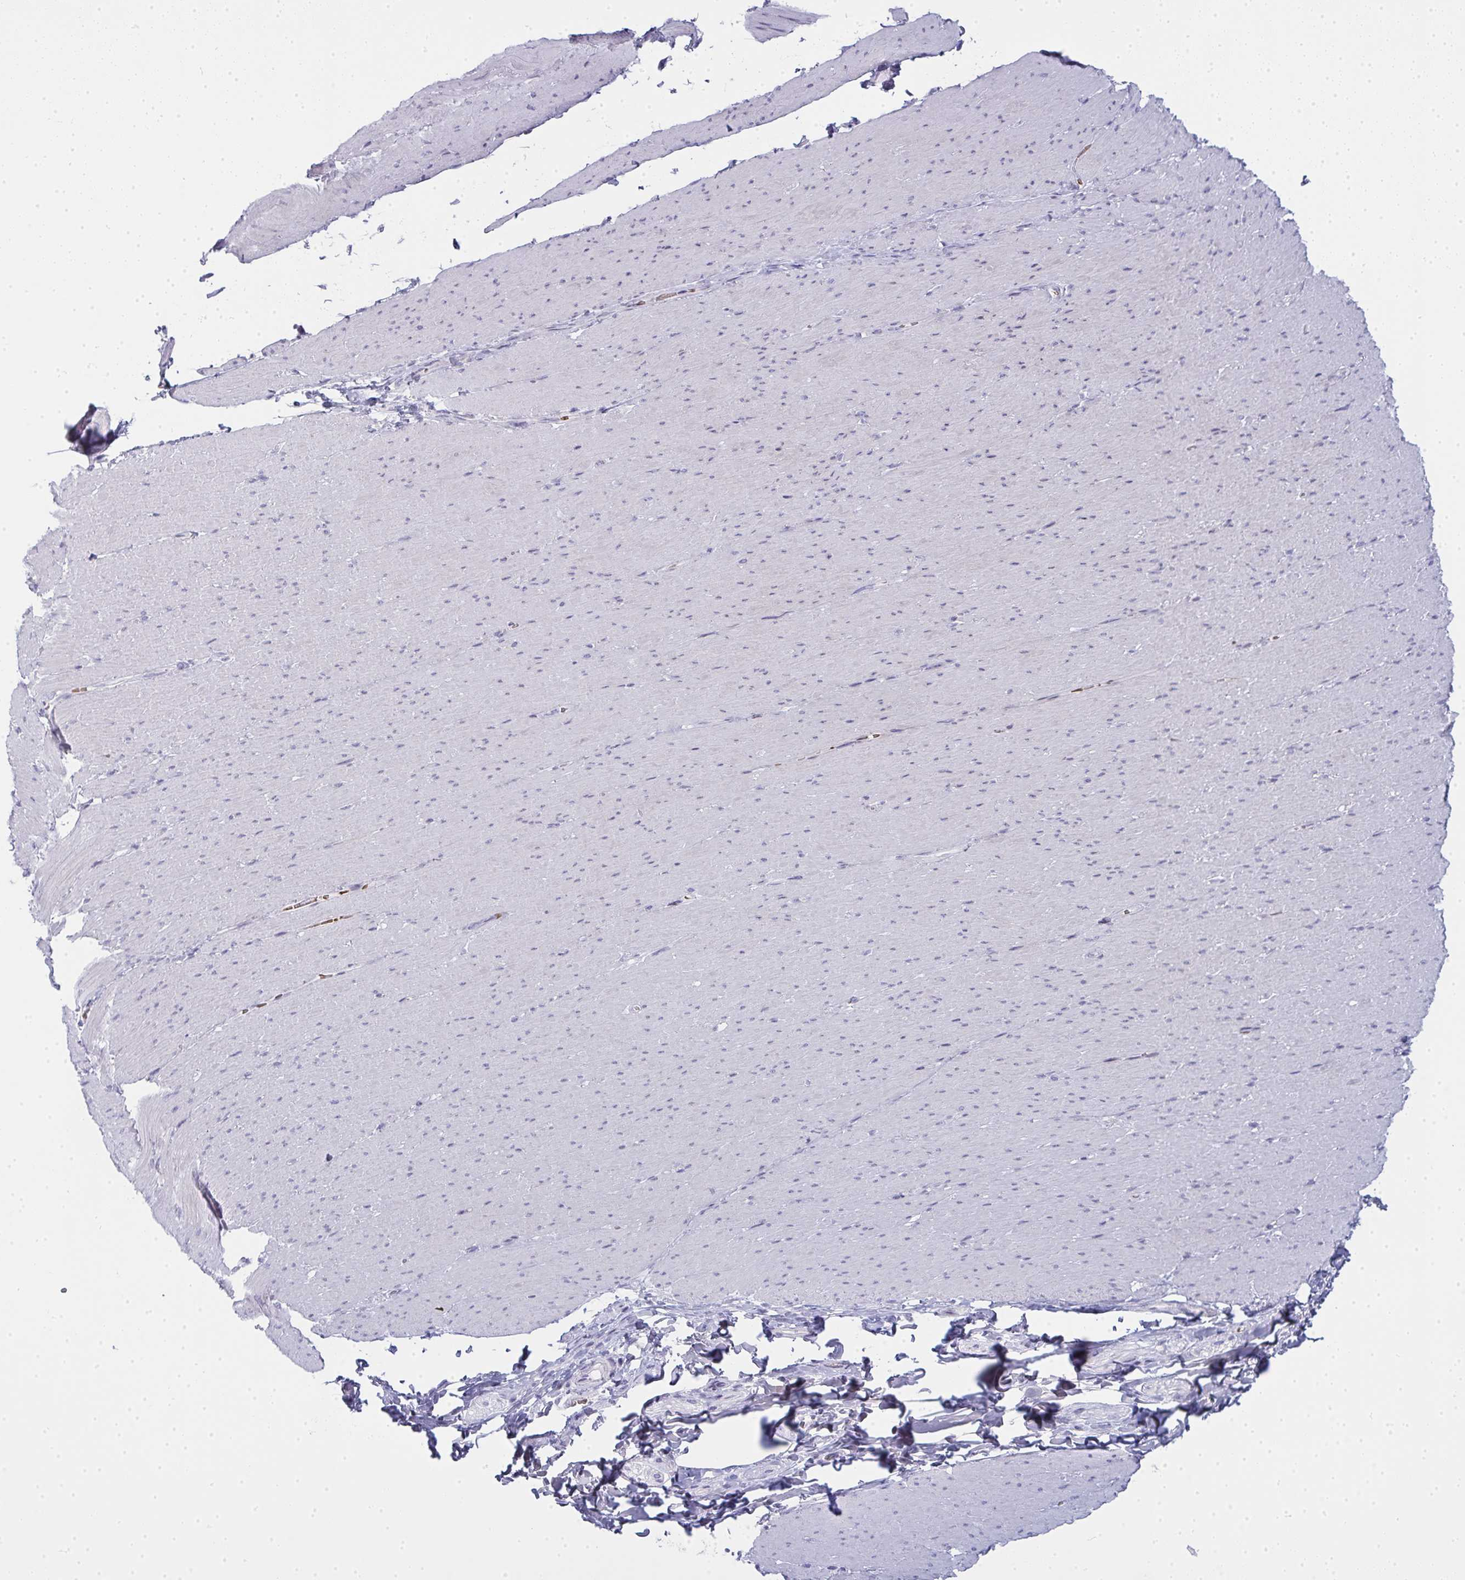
{"staining": {"intensity": "negative", "quantity": "none", "location": "none"}, "tissue": "smooth muscle", "cell_type": "Smooth muscle cells", "image_type": "normal", "snomed": [{"axis": "morphology", "description": "Normal tissue, NOS"}, {"axis": "topography", "description": "Smooth muscle"}, {"axis": "topography", "description": "Rectum"}], "caption": "Histopathology image shows no significant protein staining in smooth muscle cells of unremarkable smooth muscle. Nuclei are stained in blue.", "gene": "ZNF182", "patient": {"sex": "male", "age": 53}}